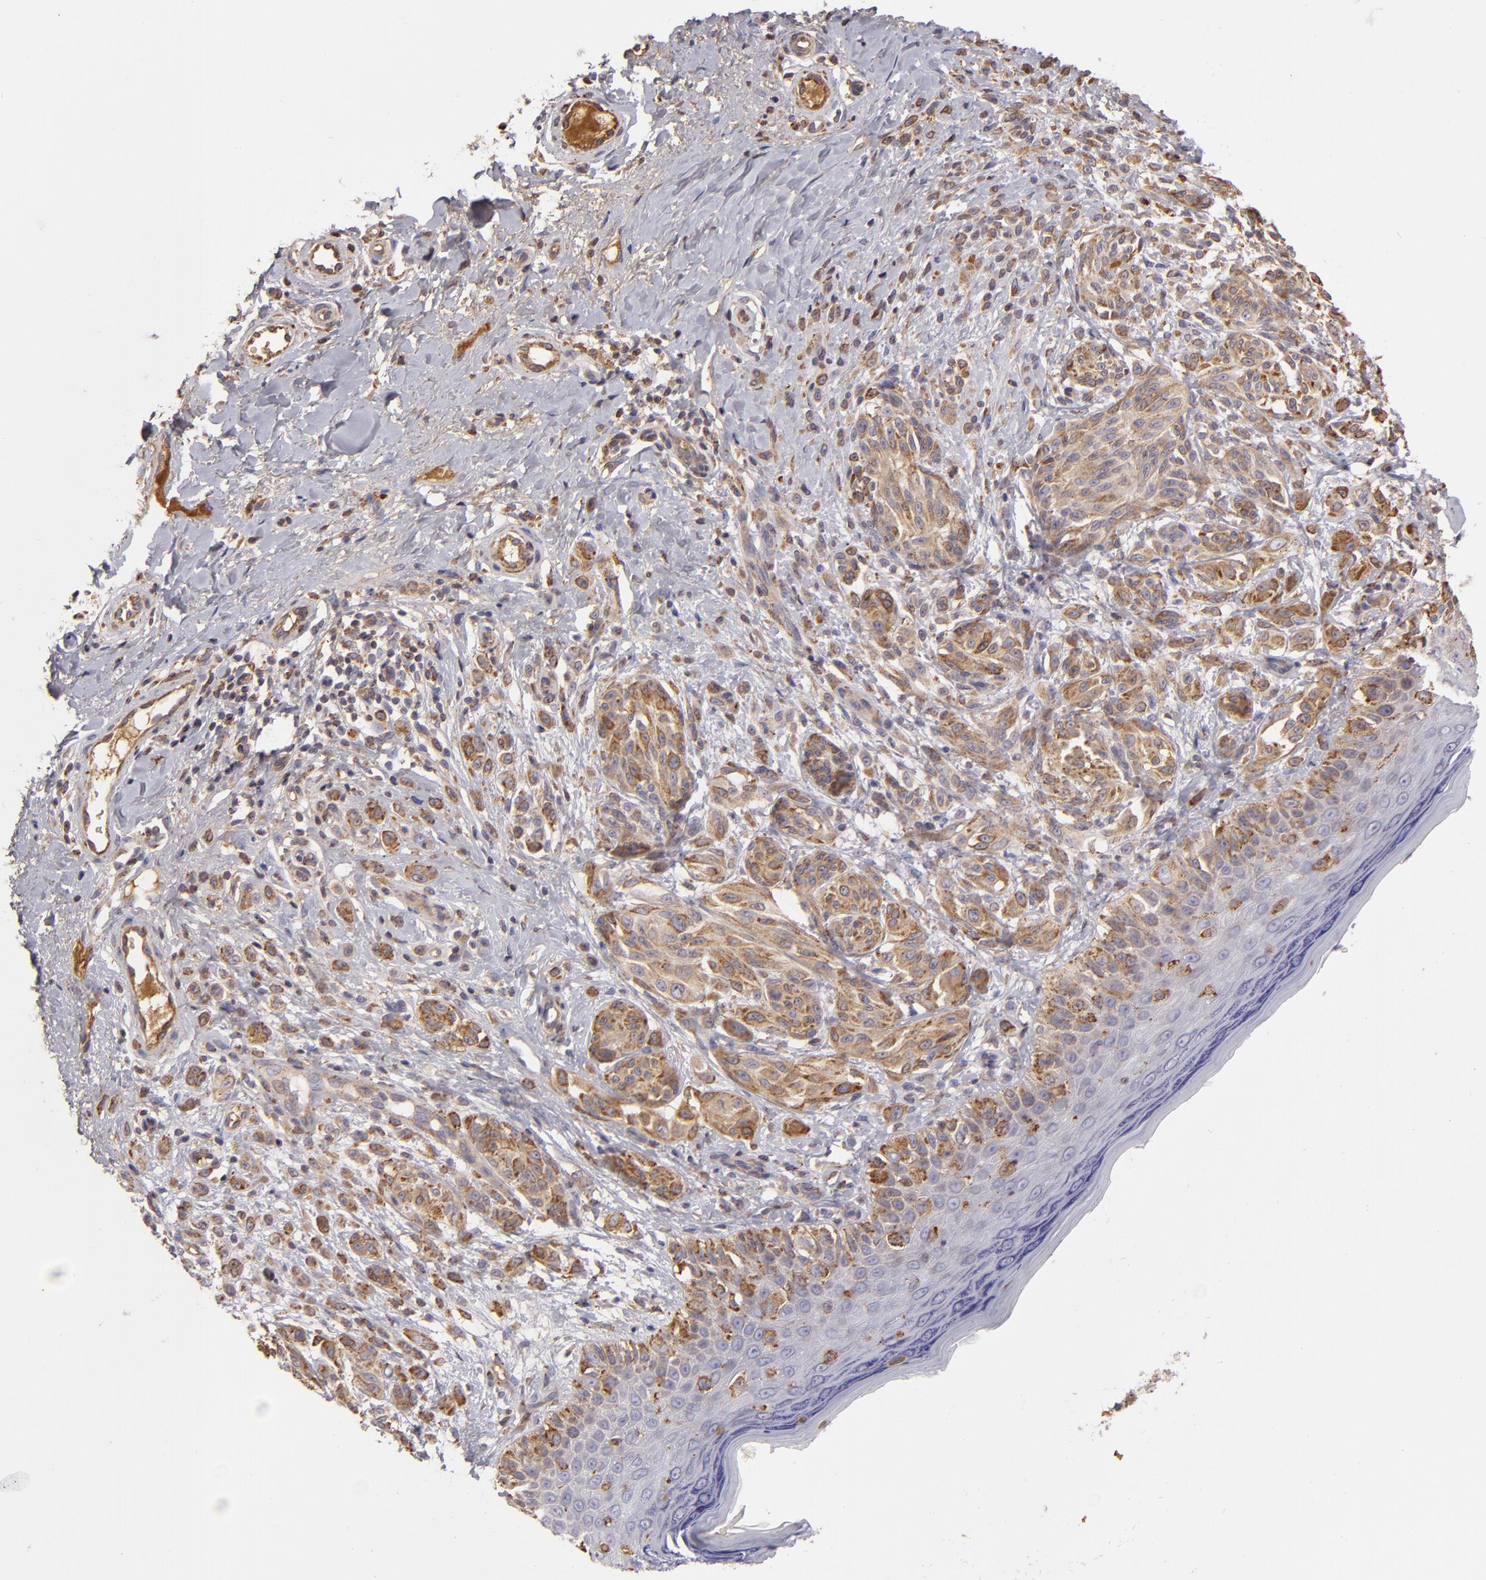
{"staining": {"intensity": "moderate", "quantity": ">75%", "location": "cytoplasmic/membranous"}, "tissue": "melanoma", "cell_type": "Tumor cells", "image_type": "cancer", "snomed": [{"axis": "morphology", "description": "Malignant melanoma, NOS"}, {"axis": "topography", "description": "Skin"}], "caption": "Protein expression analysis of malignant melanoma reveals moderate cytoplasmic/membranous staining in approximately >75% of tumor cells.", "gene": "CFB", "patient": {"sex": "male", "age": 57}}